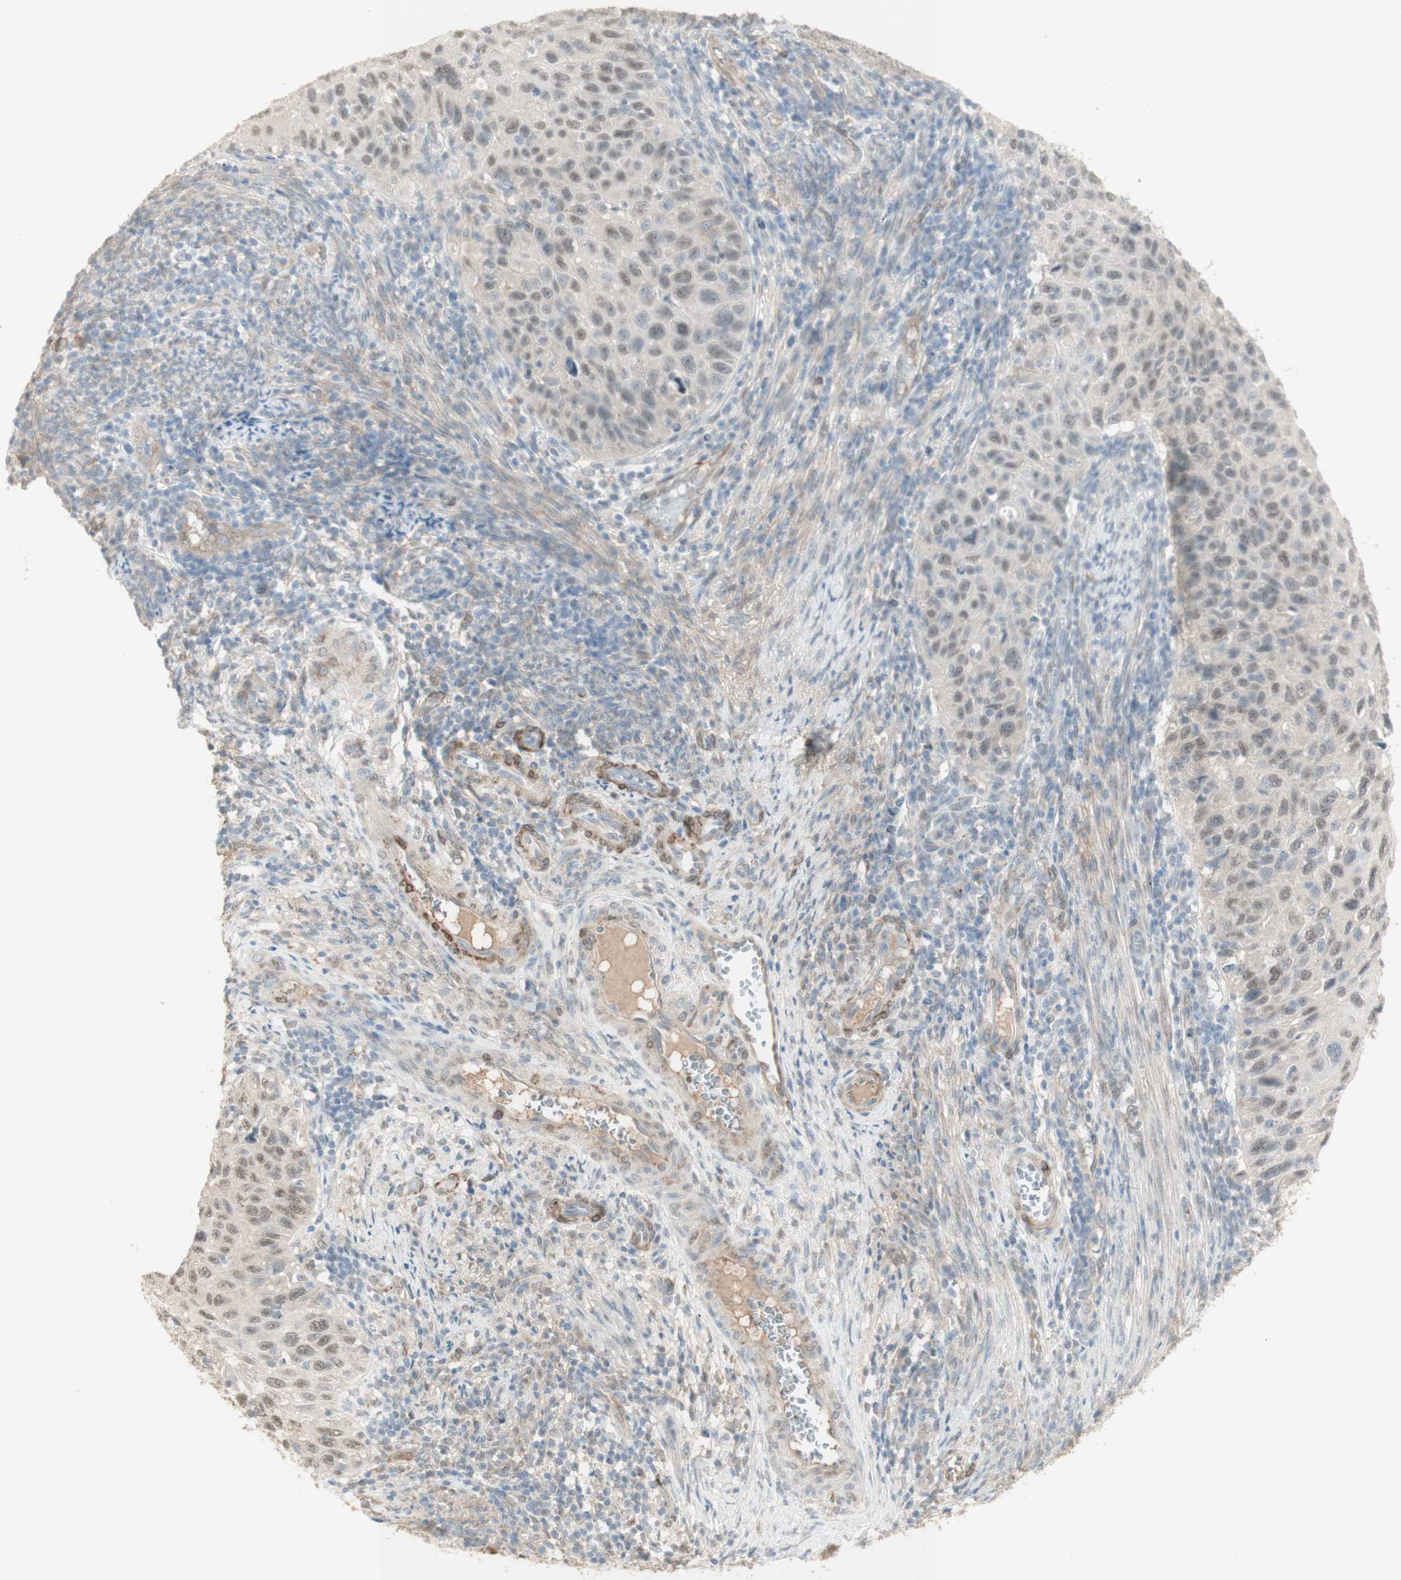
{"staining": {"intensity": "weak", "quantity": "25%-75%", "location": "nuclear"}, "tissue": "cervical cancer", "cell_type": "Tumor cells", "image_type": "cancer", "snomed": [{"axis": "morphology", "description": "Squamous cell carcinoma, NOS"}, {"axis": "topography", "description": "Cervix"}], "caption": "A brown stain shows weak nuclear expression of a protein in squamous cell carcinoma (cervical) tumor cells.", "gene": "MUC3A", "patient": {"sex": "female", "age": 70}}